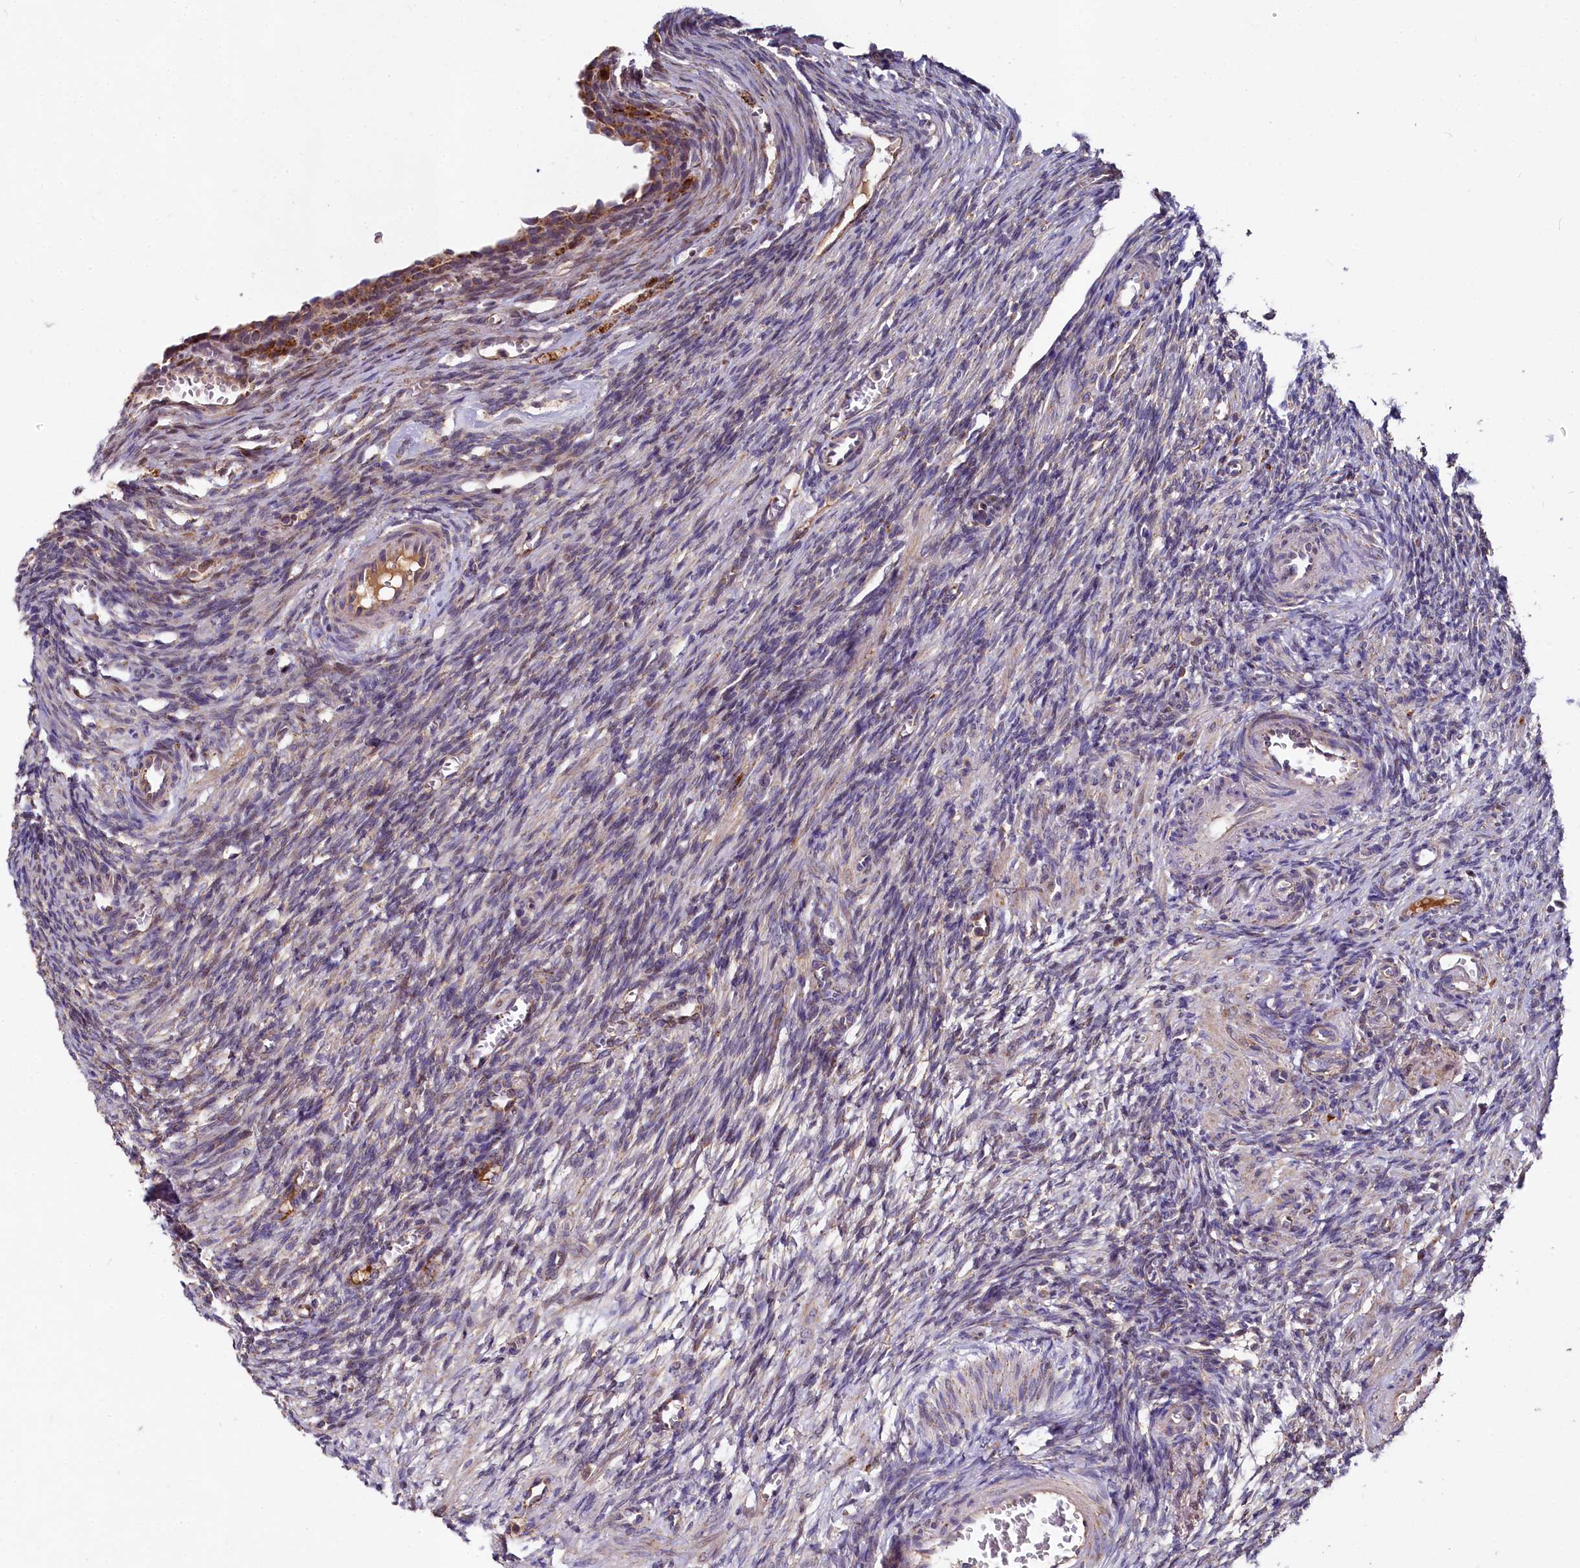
{"staining": {"intensity": "negative", "quantity": "none", "location": "none"}, "tissue": "ovary", "cell_type": "Ovarian stroma cells", "image_type": "normal", "snomed": [{"axis": "morphology", "description": "Normal tissue, NOS"}, {"axis": "topography", "description": "Ovary"}], "caption": "IHC image of benign ovary stained for a protein (brown), which reveals no expression in ovarian stroma cells. The staining is performed using DAB brown chromogen with nuclei counter-stained in using hematoxylin.", "gene": "SPRYD3", "patient": {"sex": "female", "age": 27}}